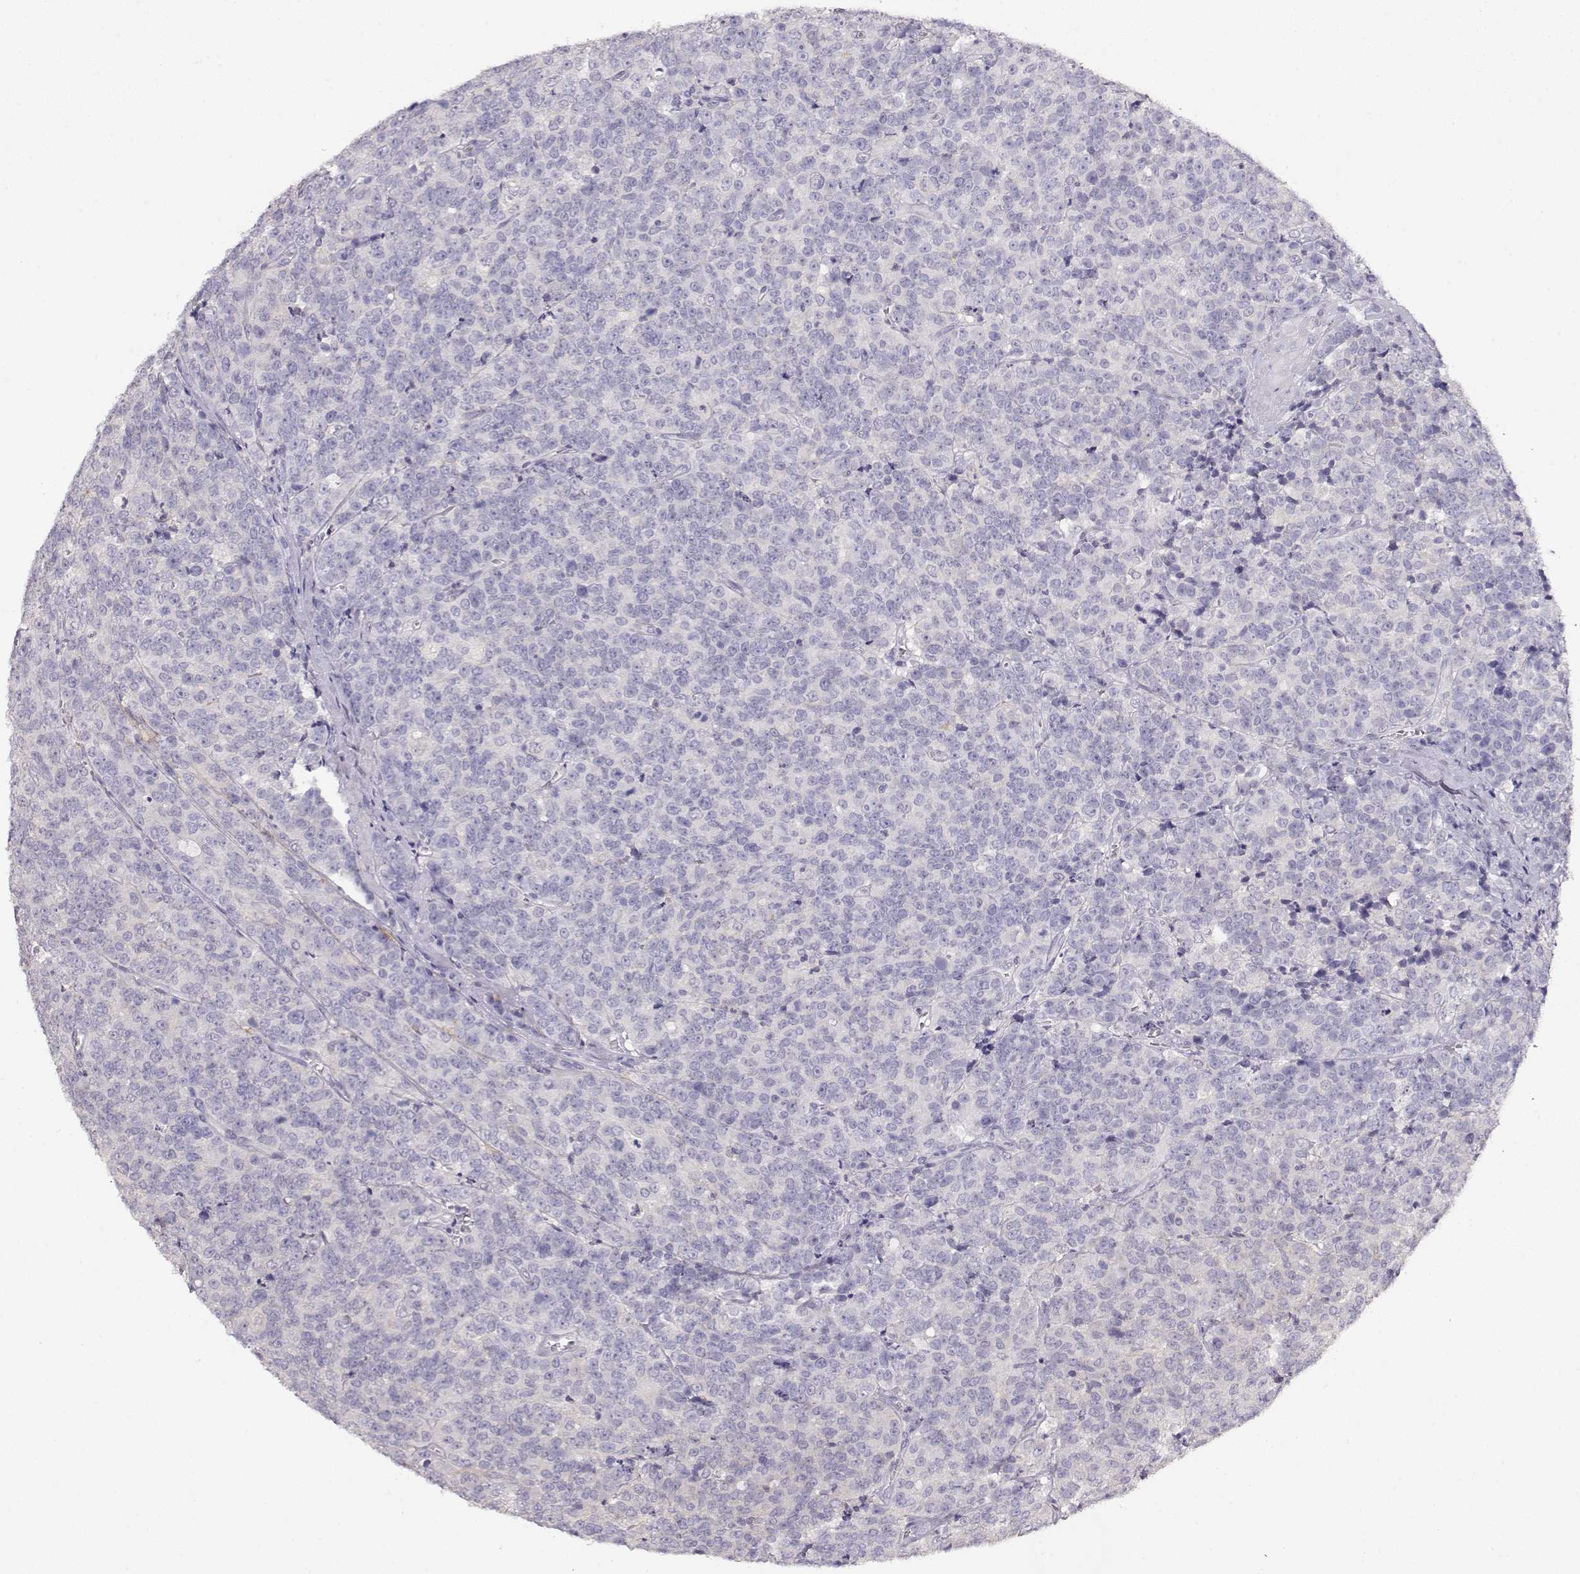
{"staining": {"intensity": "negative", "quantity": "none", "location": "none"}, "tissue": "prostate cancer", "cell_type": "Tumor cells", "image_type": "cancer", "snomed": [{"axis": "morphology", "description": "Adenocarcinoma, NOS"}, {"axis": "topography", "description": "Prostate"}], "caption": "Prostate adenocarcinoma was stained to show a protein in brown. There is no significant positivity in tumor cells. Brightfield microscopy of IHC stained with DAB (brown) and hematoxylin (blue), captured at high magnification.", "gene": "NDRG4", "patient": {"sex": "male", "age": 67}}